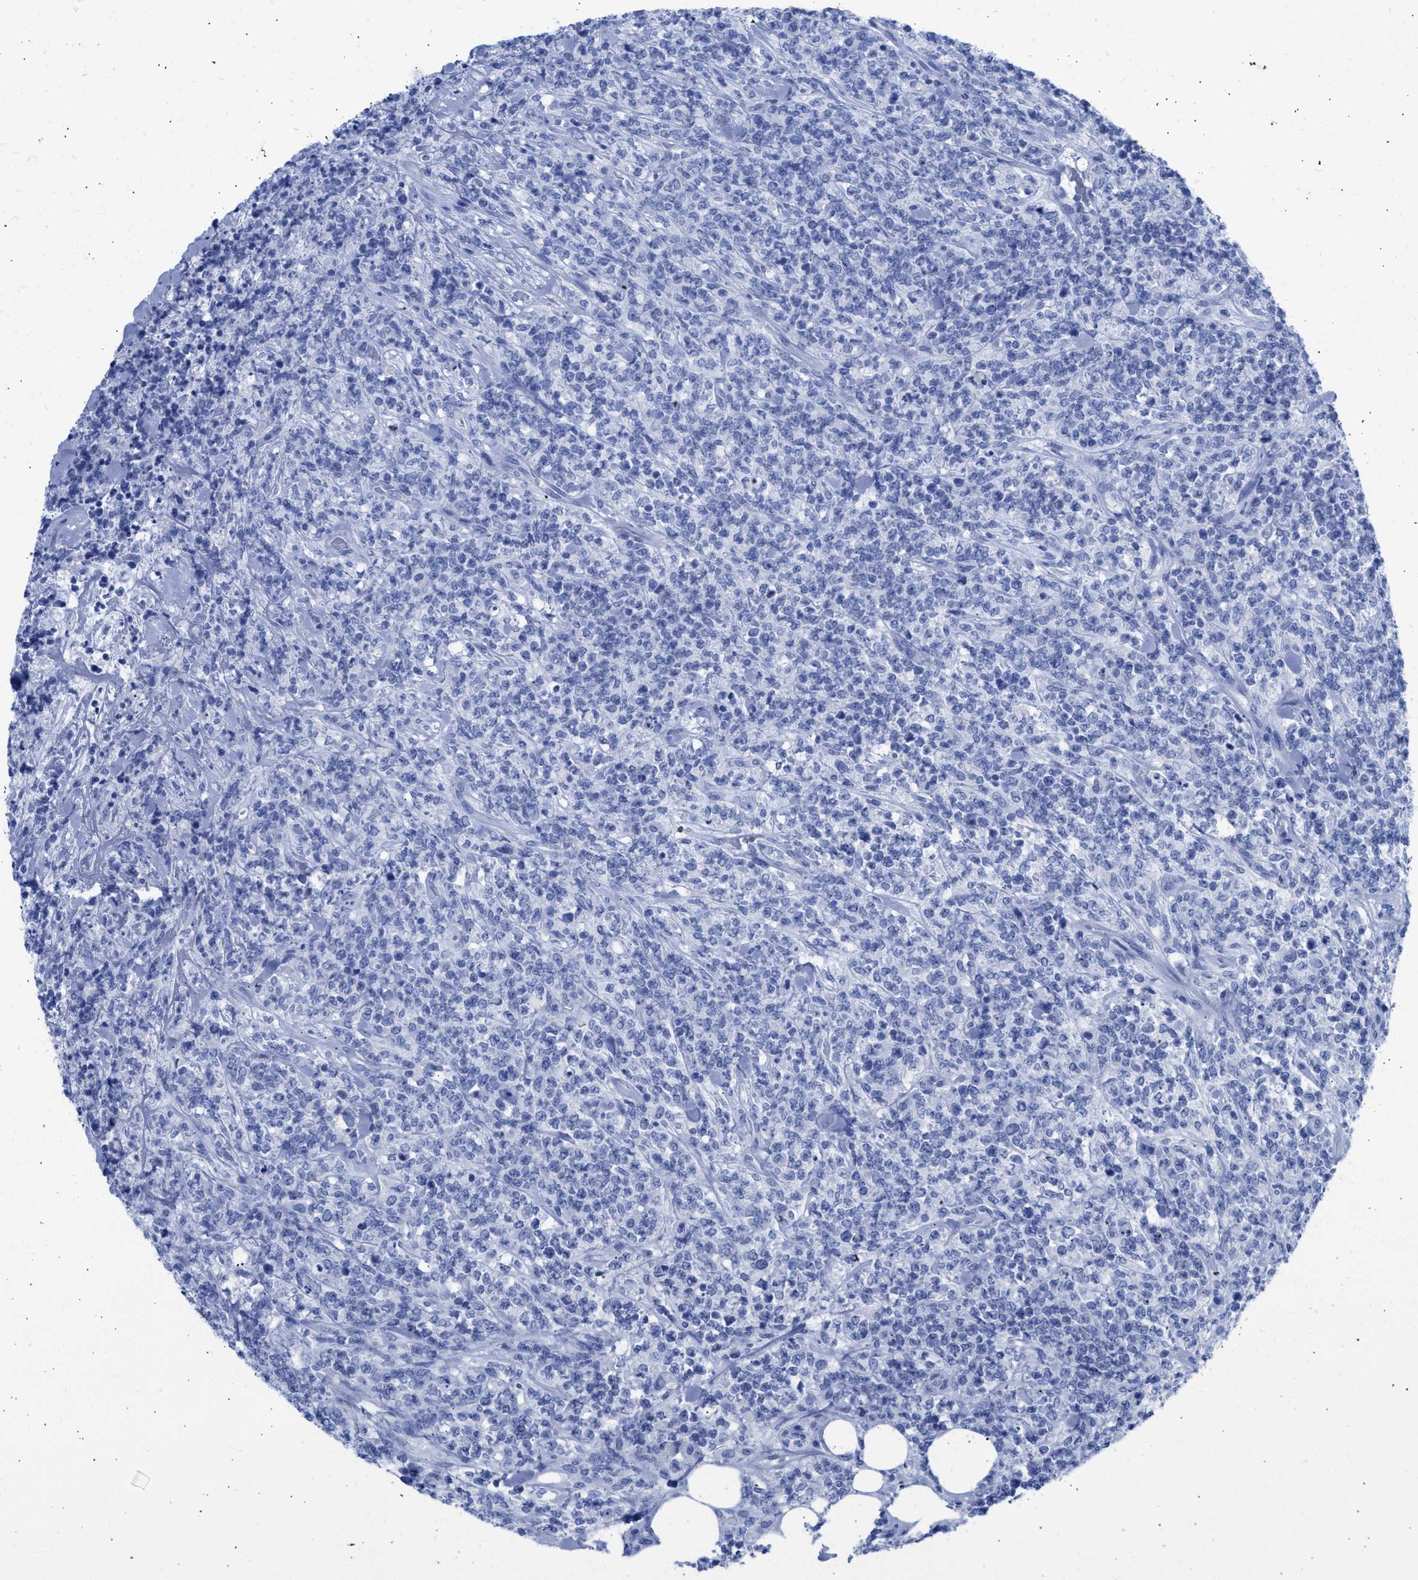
{"staining": {"intensity": "negative", "quantity": "none", "location": "none"}, "tissue": "lymphoma", "cell_type": "Tumor cells", "image_type": "cancer", "snomed": [{"axis": "morphology", "description": "Malignant lymphoma, non-Hodgkin's type, High grade"}, {"axis": "topography", "description": "Soft tissue"}], "caption": "A micrograph of human lymphoma is negative for staining in tumor cells.", "gene": "RSPH1", "patient": {"sex": "male", "age": 18}}